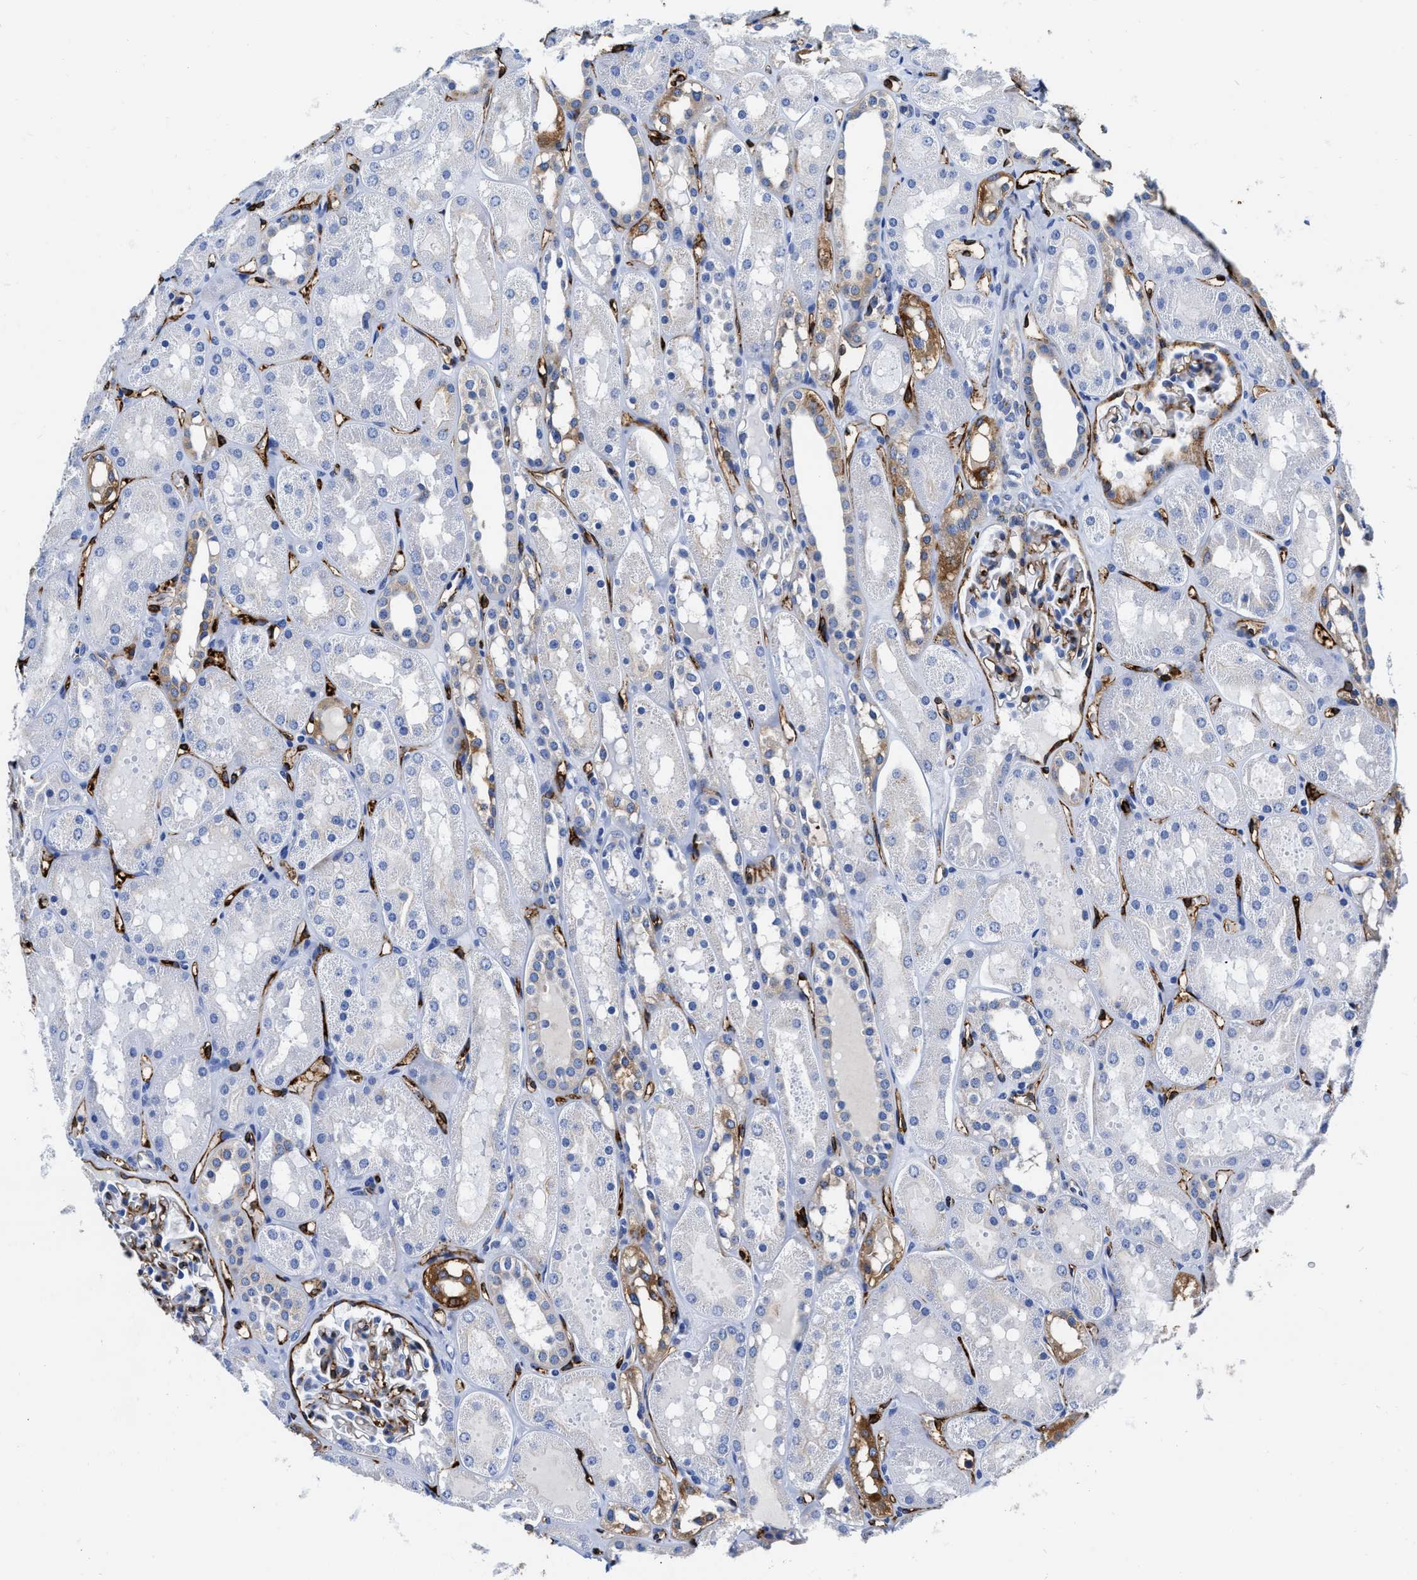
{"staining": {"intensity": "moderate", "quantity": "<25%", "location": "cytoplasmic/membranous"}, "tissue": "kidney", "cell_type": "Cells in glomeruli", "image_type": "normal", "snomed": [{"axis": "morphology", "description": "Normal tissue, NOS"}, {"axis": "topography", "description": "Kidney"}, {"axis": "topography", "description": "Urinary bladder"}], "caption": "This is a histology image of immunohistochemistry (IHC) staining of benign kidney, which shows moderate positivity in the cytoplasmic/membranous of cells in glomeruli.", "gene": "TVP23B", "patient": {"sex": "male", "age": 16}}